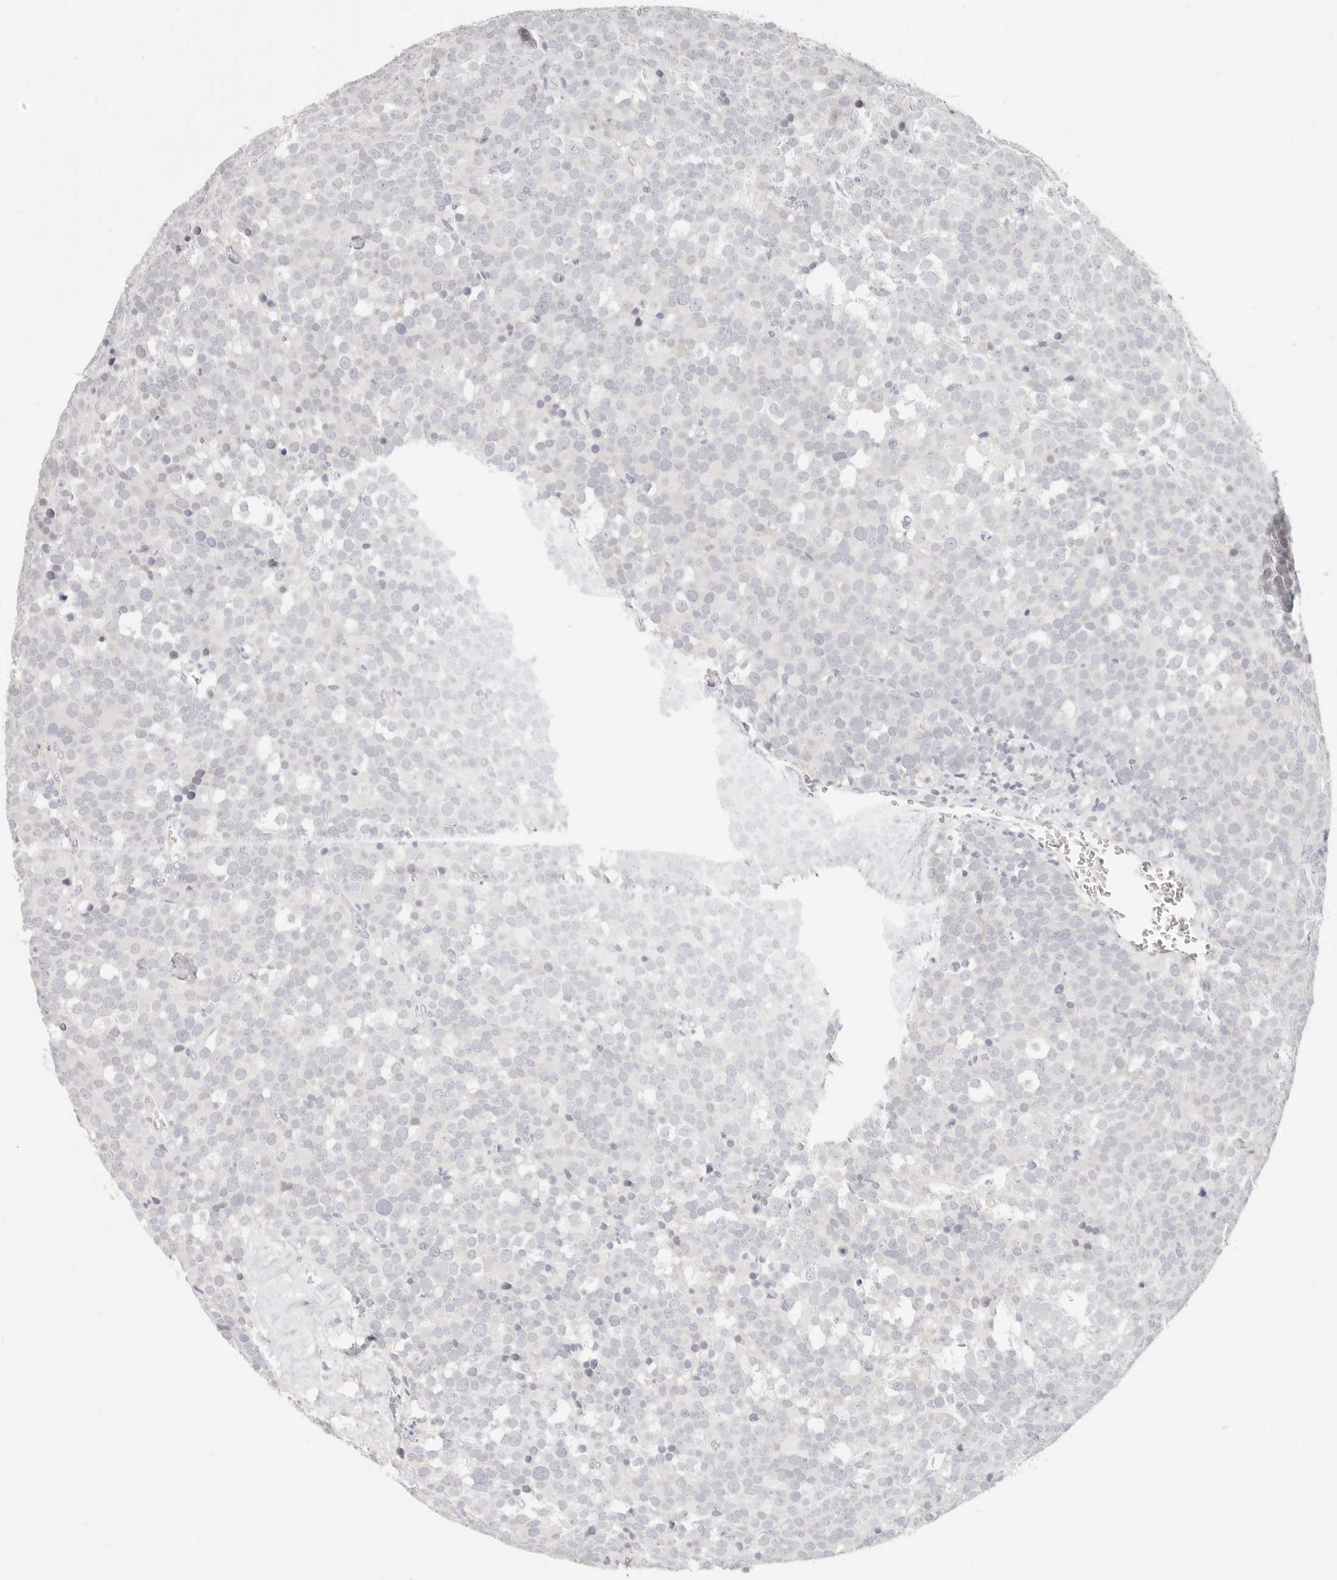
{"staining": {"intensity": "negative", "quantity": "none", "location": "none"}, "tissue": "testis cancer", "cell_type": "Tumor cells", "image_type": "cancer", "snomed": [{"axis": "morphology", "description": "Seminoma, NOS"}, {"axis": "topography", "description": "Testis"}], "caption": "IHC histopathology image of neoplastic tissue: testis cancer (seminoma) stained with DAB (3,3'-diaminobenzidine) demonstrates no significant protein expression in tumor cells. (DAB immunohistochemistry visualized using brightfield microscopy, high magnification).", "gene": "ASCL1", "patient": {"sex": "male", "age": 71}}